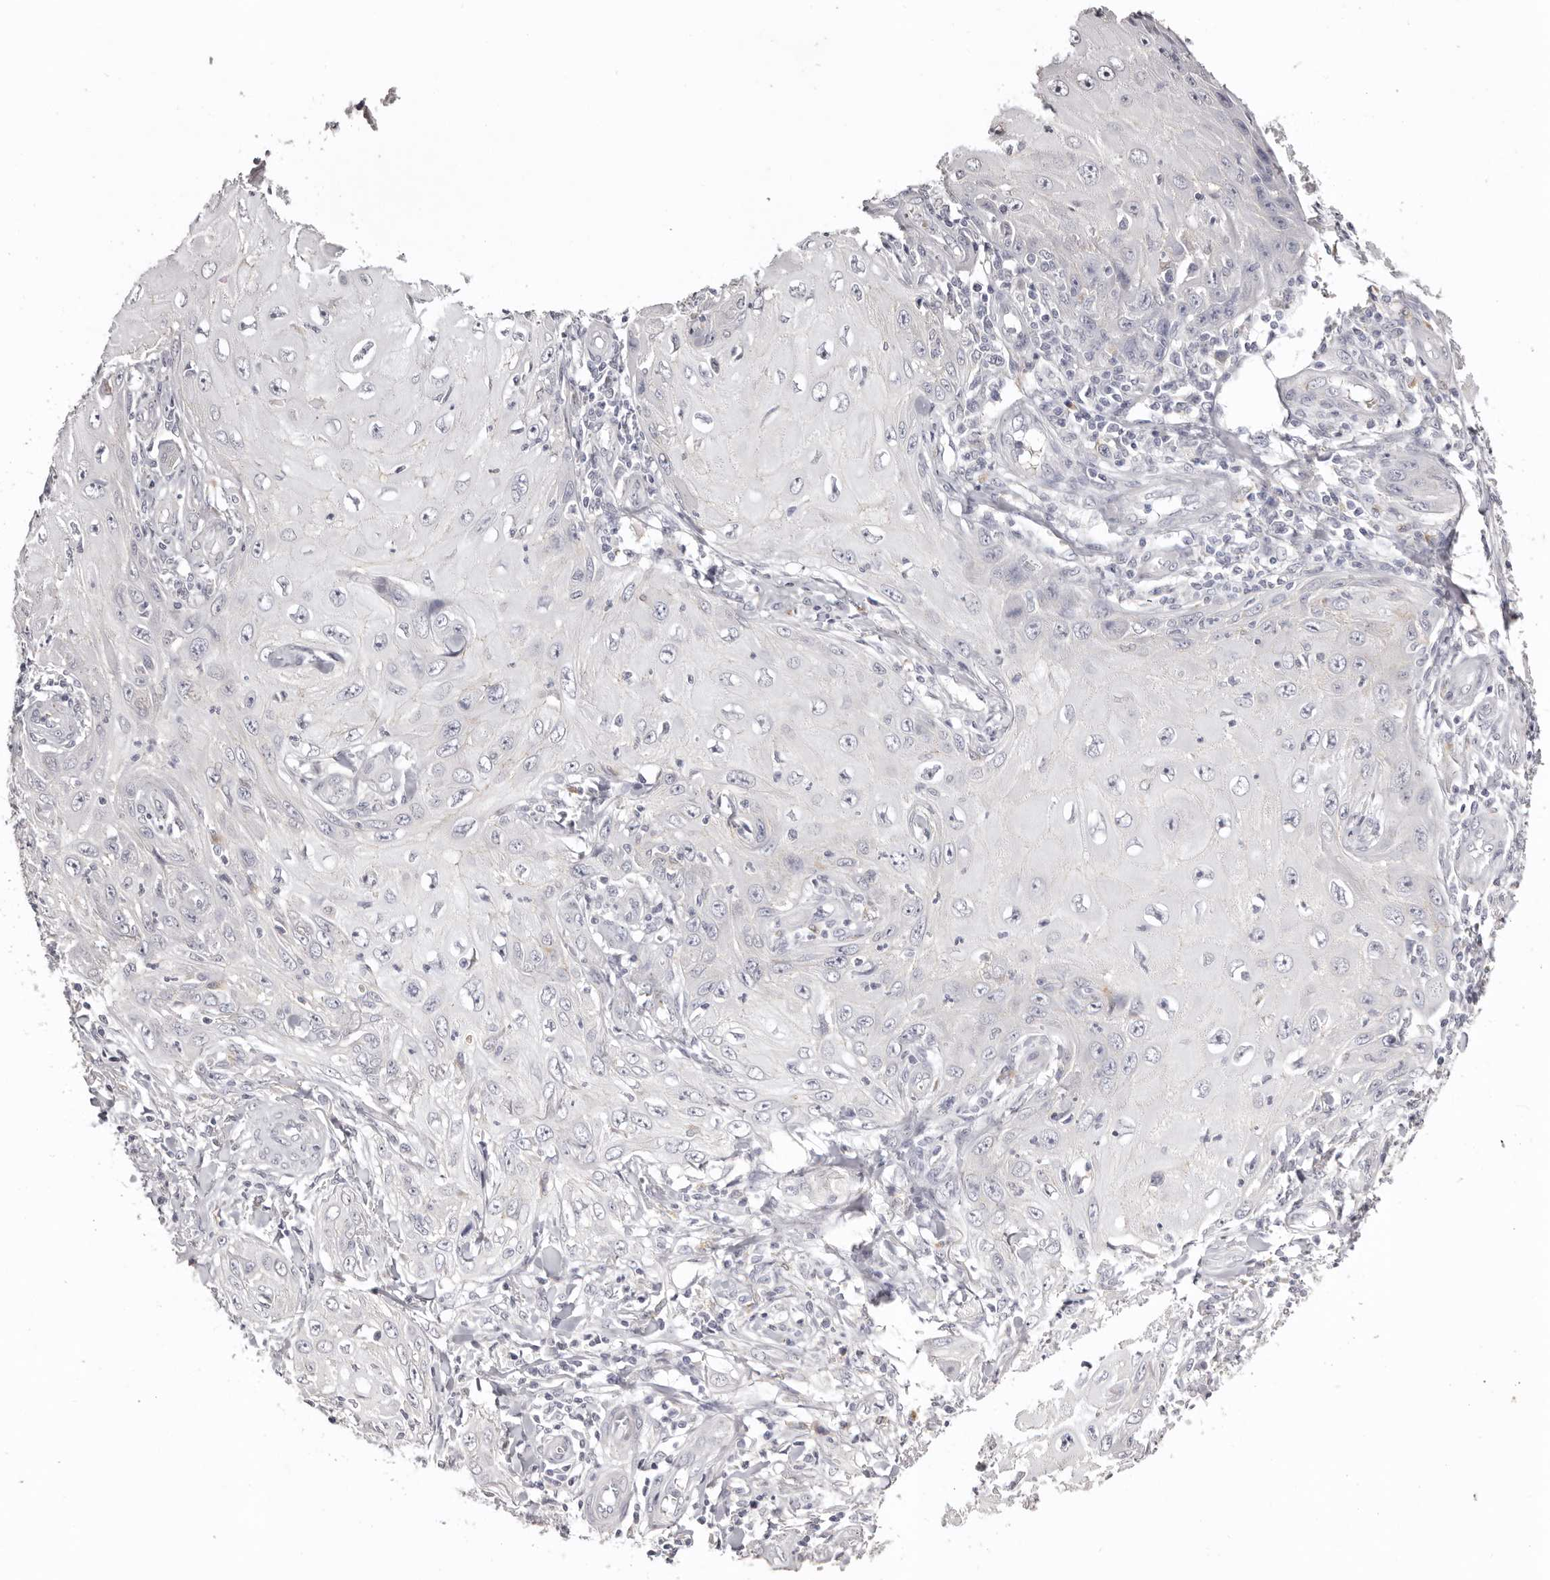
{"staining": {"intensity": "negative", "quantity": "none", "location": "none"}, "tissue": "skin cancer", "cell_type": "Tumor cells", "image_type": "cancer", "snomed": [{"axis": "morphology", "description": "Squamous cell carcinoma, NOS"}, {"axis": "topography", "description": "Skin"}], "caption": "High magnification brightfield microscopy of skin squamous cell carcinoma stained with DAB (3,3'-diaminobenzidine) (brown) and counterstained with hematoxylin (blue): tumor cells show no significant positivity.", "gene": "PCDHB6", "patient": {"sex": "female", "age": 73}}